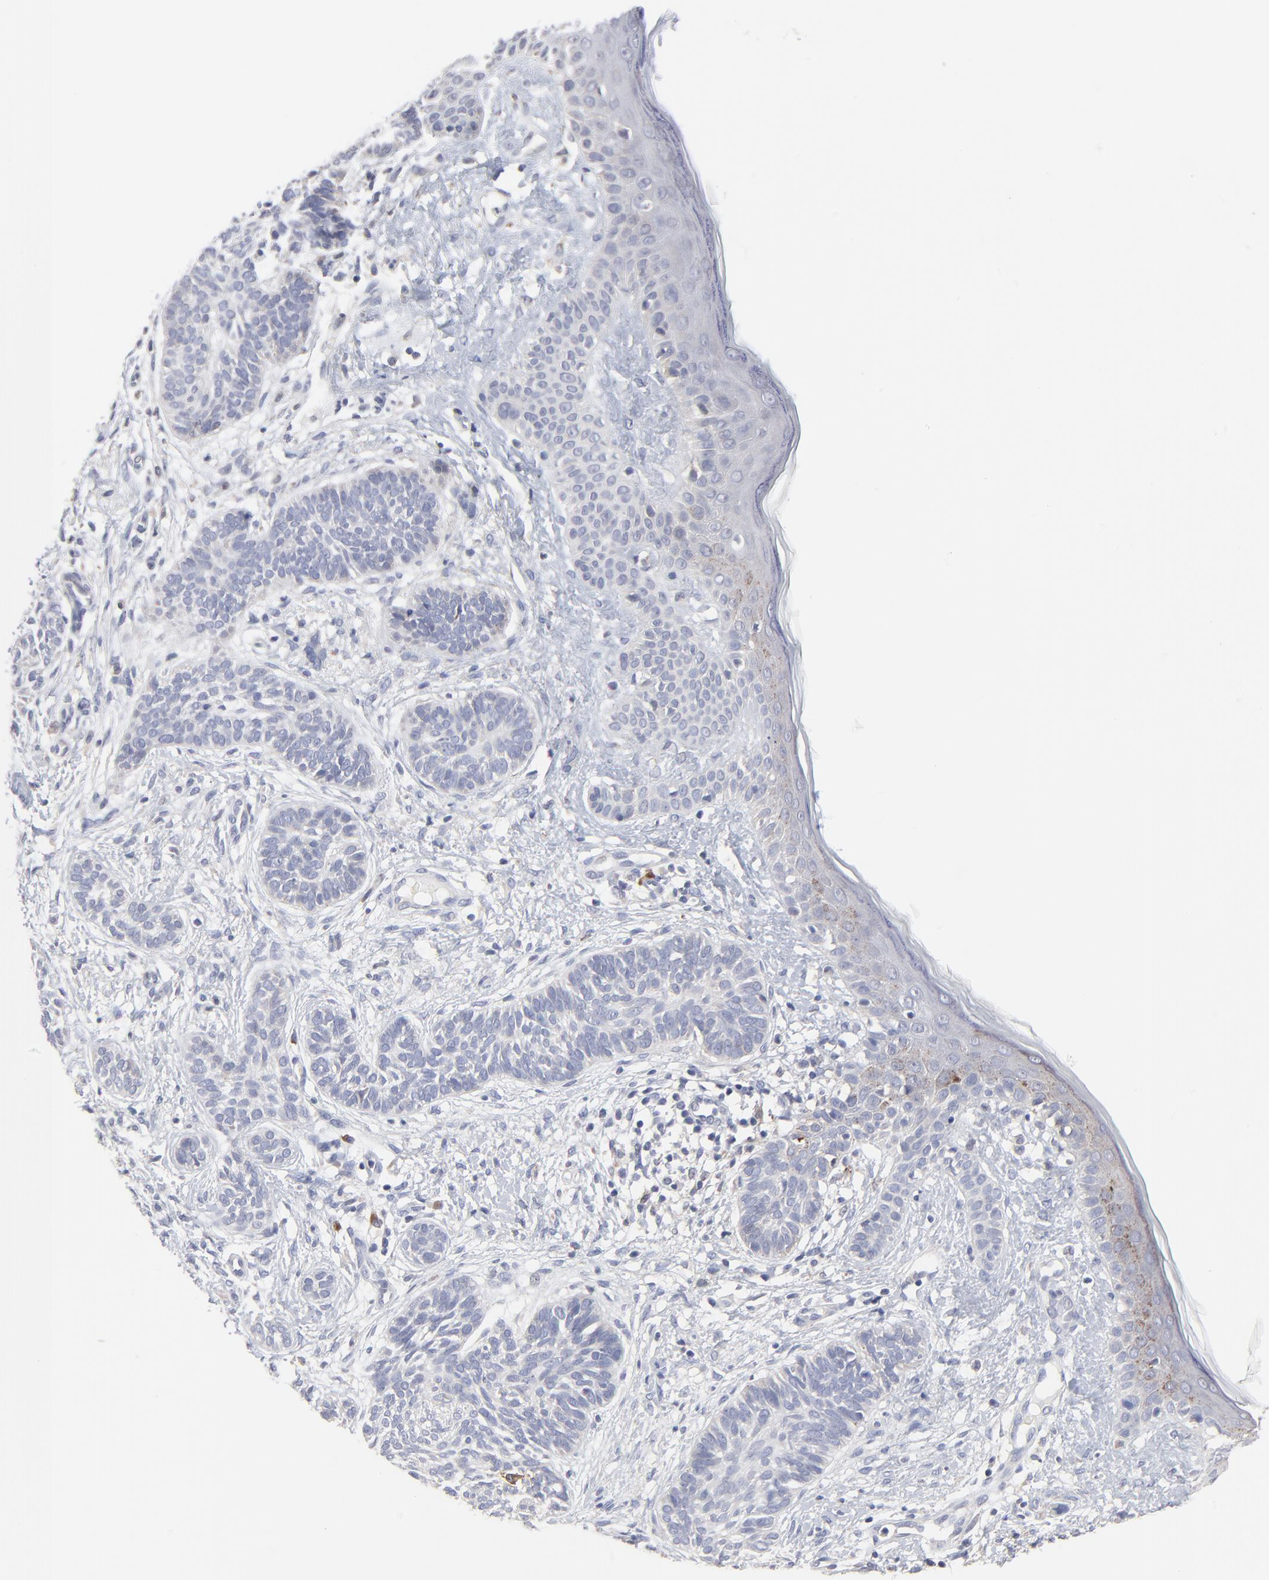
{"staining": {"intensity": "negative", "quantity": "none", "location": "none"}, "tissue": "skin cancer", "cell_type": "Tumor cells", "image_type": "cancer", "snomed": [{"axis": "morphology", "description": "Normal tissue, NOS"}, {"axis": "morphology", "description": "Basal cell carcinoma"}, {"axis": "topography", "description": "Skin"}], "caption": "Basal cell carcinoma (skin) stained for a protein using immunohistochemistry shows no staining tumor cells.", "gene": "TRIM22", "patient": {"sex": "male", "age": 63}}